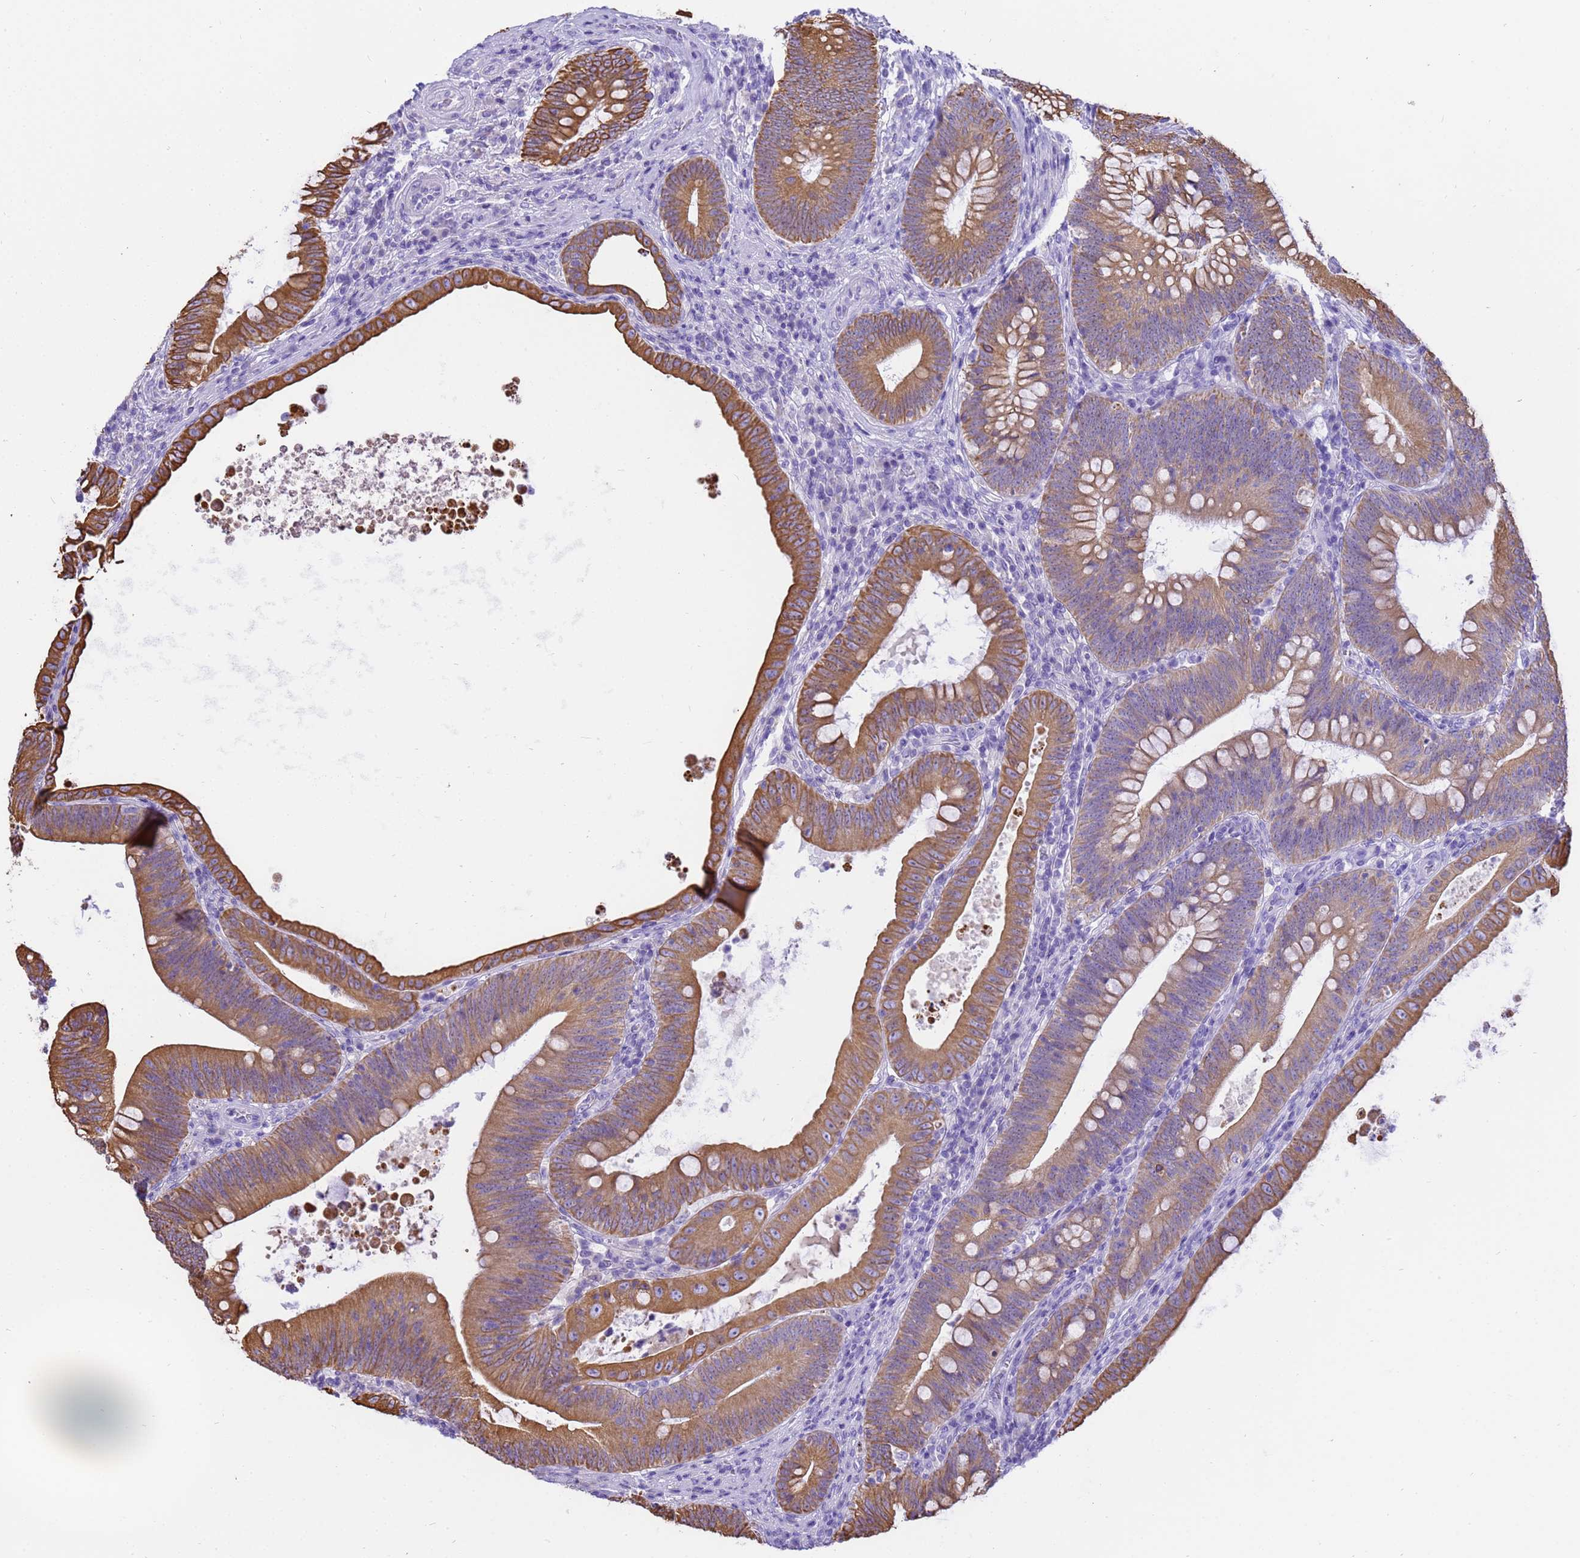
{"staining": {"intensity": "moderate", "quantity": ">75%", "location": "cytoplasmic/membranous"}, "tissue": "colorectal cancer", "cell_type": "Tumor cells", "image_type": "cancer", "snomed": [{"axis": "morphology", "description": "Normal tissue, NOS"}, {"axis": "topography", "description": "Colon"}], "caption": "Human colorectal cancer stained with a protein marker displays moderate staining in tumor cells.", "gene": "PIEZO2", "patient": {"sex": "female", "age": 82}}